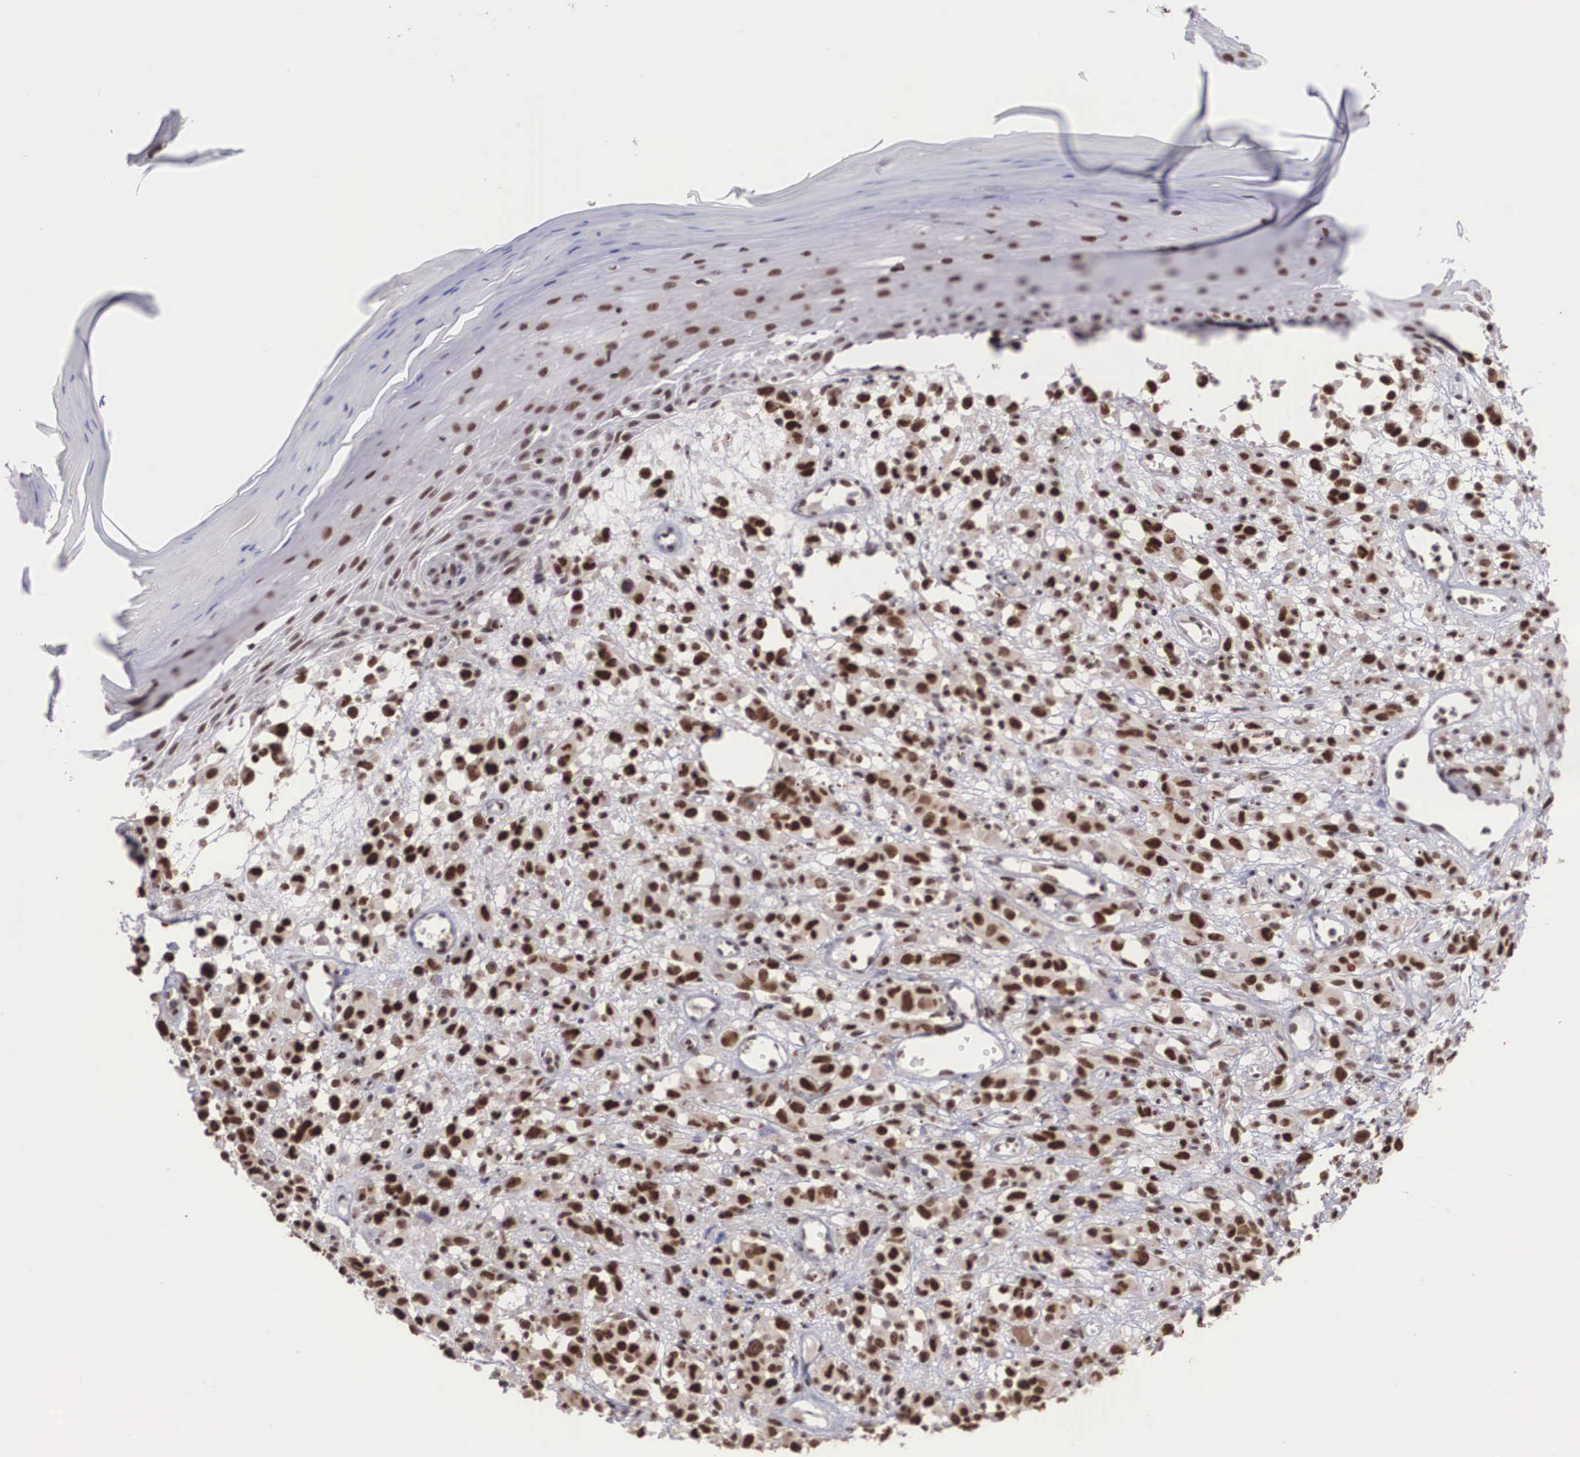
{"staining": {"intensity": "strong", "quantity": ">75%", "location": "nuclear"}, "tissue": "melanoma", "cell_type": "Tumor cells", "image_type": "cancer", "snomed": [{"axis": "morphology", "description": "Malignant melanoma, NOS"}, {"axis": "topography", "description": "Skin"}], "caption": "Brown immunohistochemical staining in human melanoma exhibits strong nuclear positivity in approximately >75% of tumor cells.", "gene": "HTATSF1", "patient": {"sex": "male", "age": 51}}